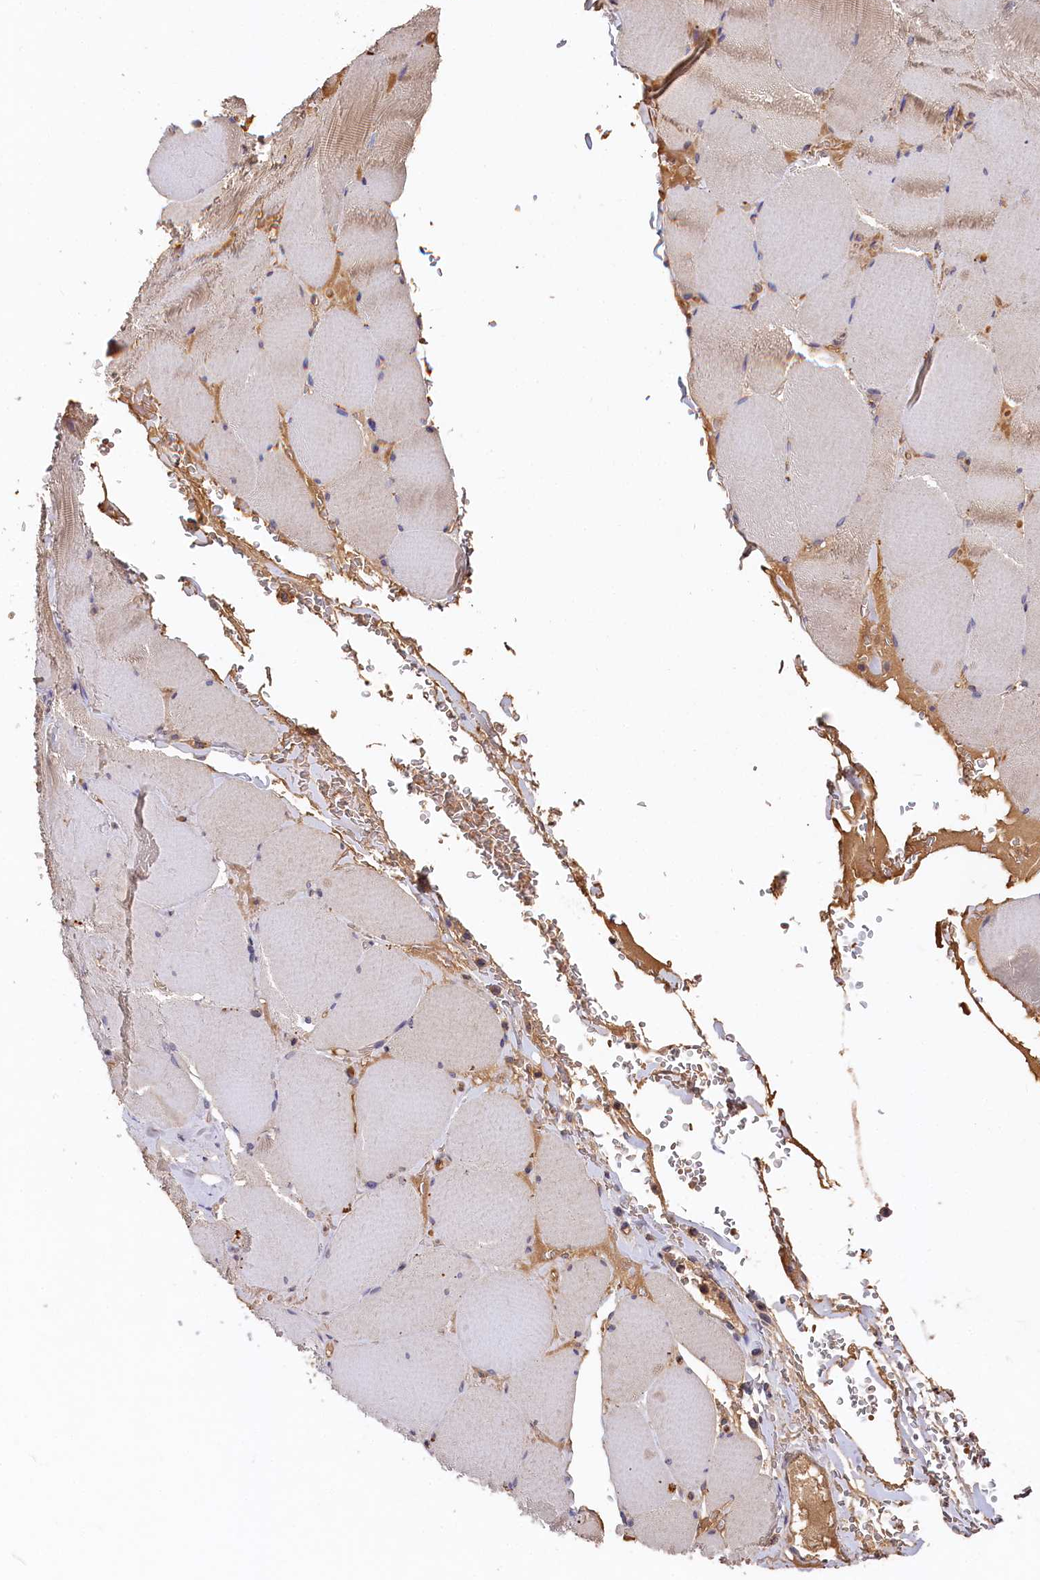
{"staining": {"intensity": "weak", "quantity": "<25%", "location": "cytoplasmic/membranous"}, "tissue": "skeletal muscle", "cell_type": "Myocytes", "image_type": "normal", "snomed": [{"axis": "morphology", "description": "Normal tissue, NOS"}, {"axis": "topography", "description": "Skeletal muscle"}, {"axis": "topography", "description": "Head-Neck"}], "caption": "The image reveals no significant staining in myocytes of skeletal muscle.", "gene": "DHRS11", "patient": {"sex": "male", "age": 66}}